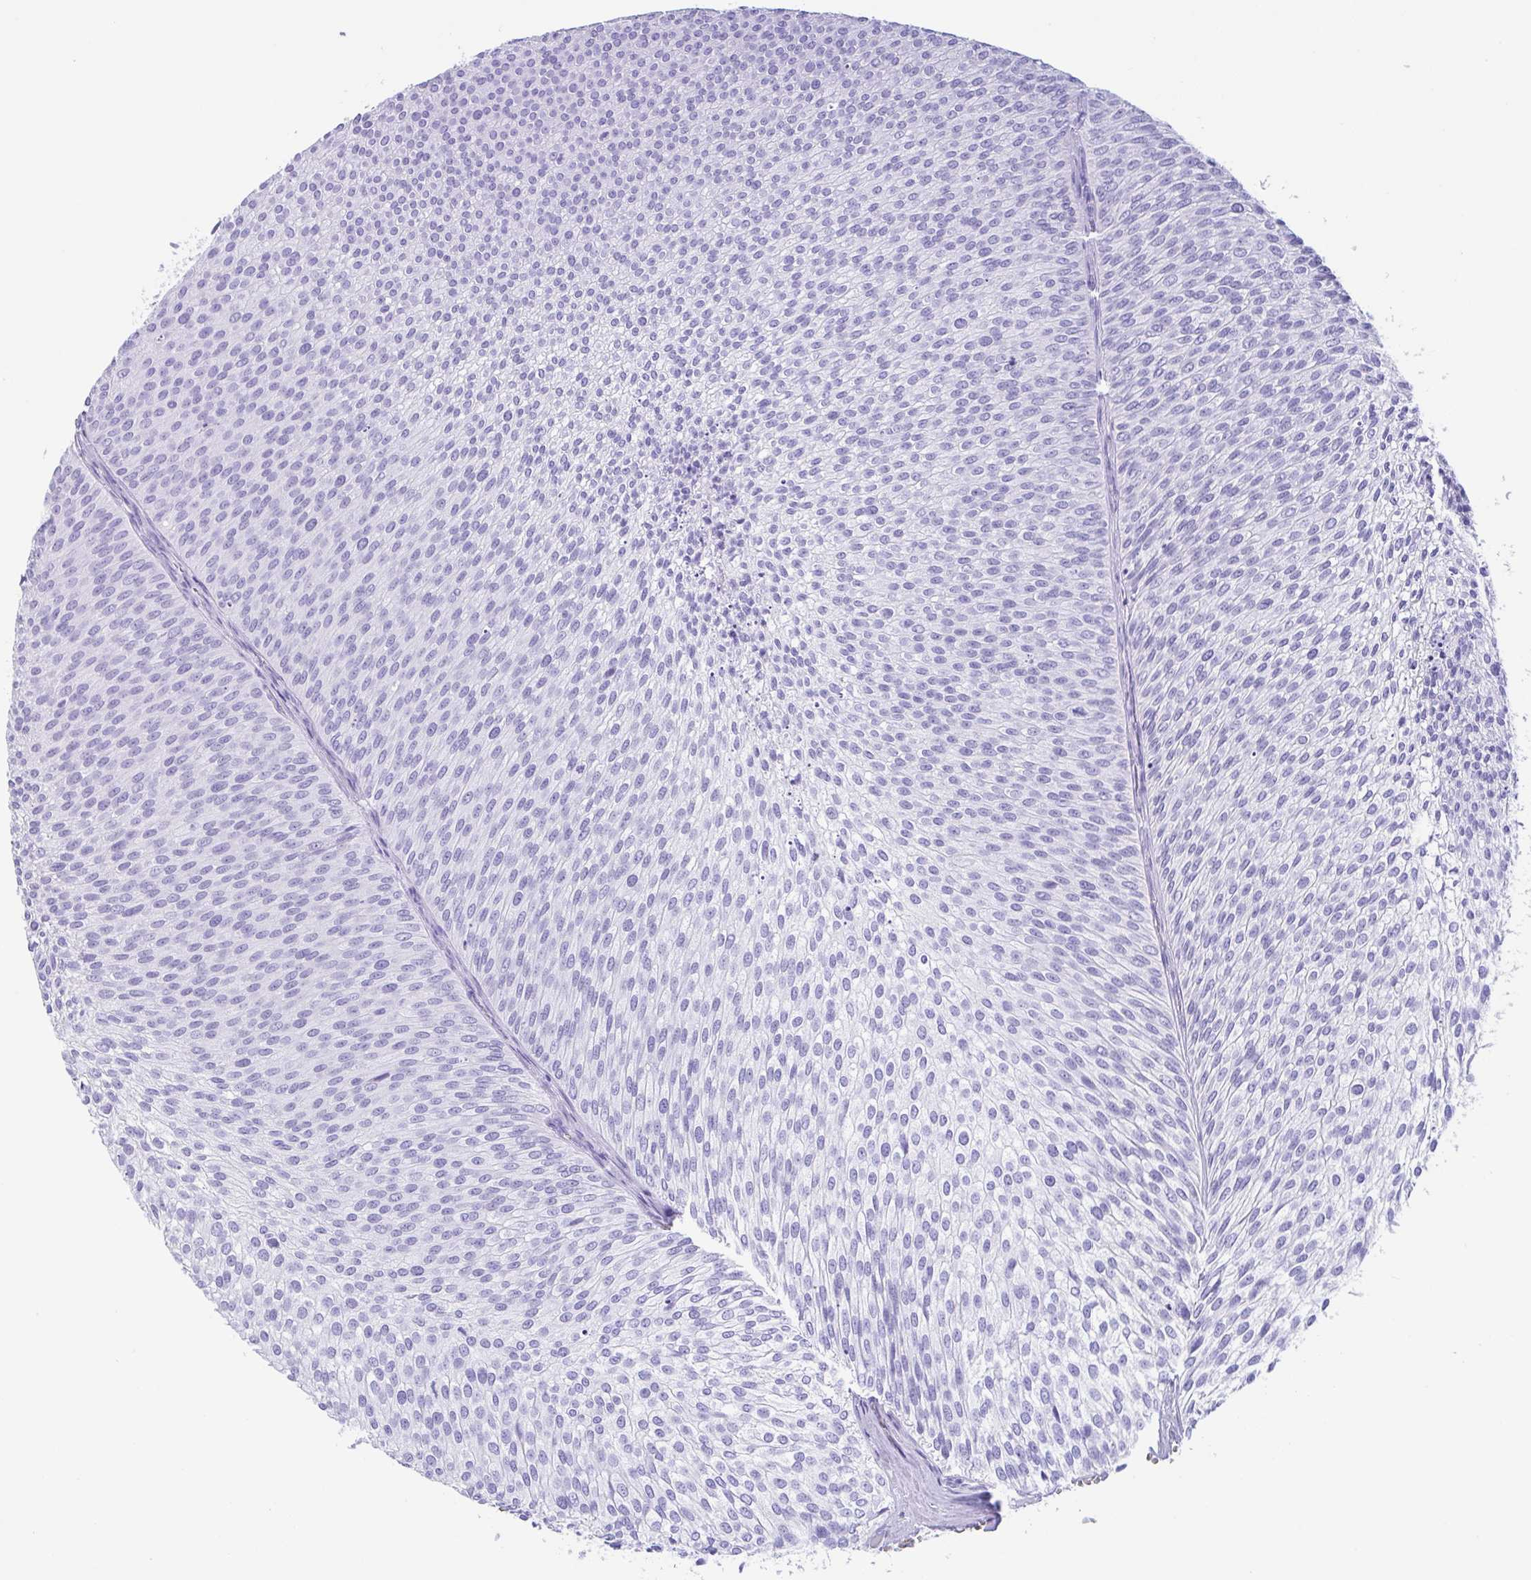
{"staining": {"intensity": "negative", "quantity": "none", "location": "none"}, "tissue": "urothelial cancer", "cell_type": "Tumor cells", "image_type": "cancer", "snomed": [{"axis": "morphology", "description": "Urothelial carcinoma, Low grade"}, {"axis": "topography", "description": "Urinary bladder"}], "caption": "Urothelial cancer was stained to show a protein in brown. There is no significant expression in tumor cells.", "gene": "CPA1", "patient": {"sex": "male", "age": 91}}